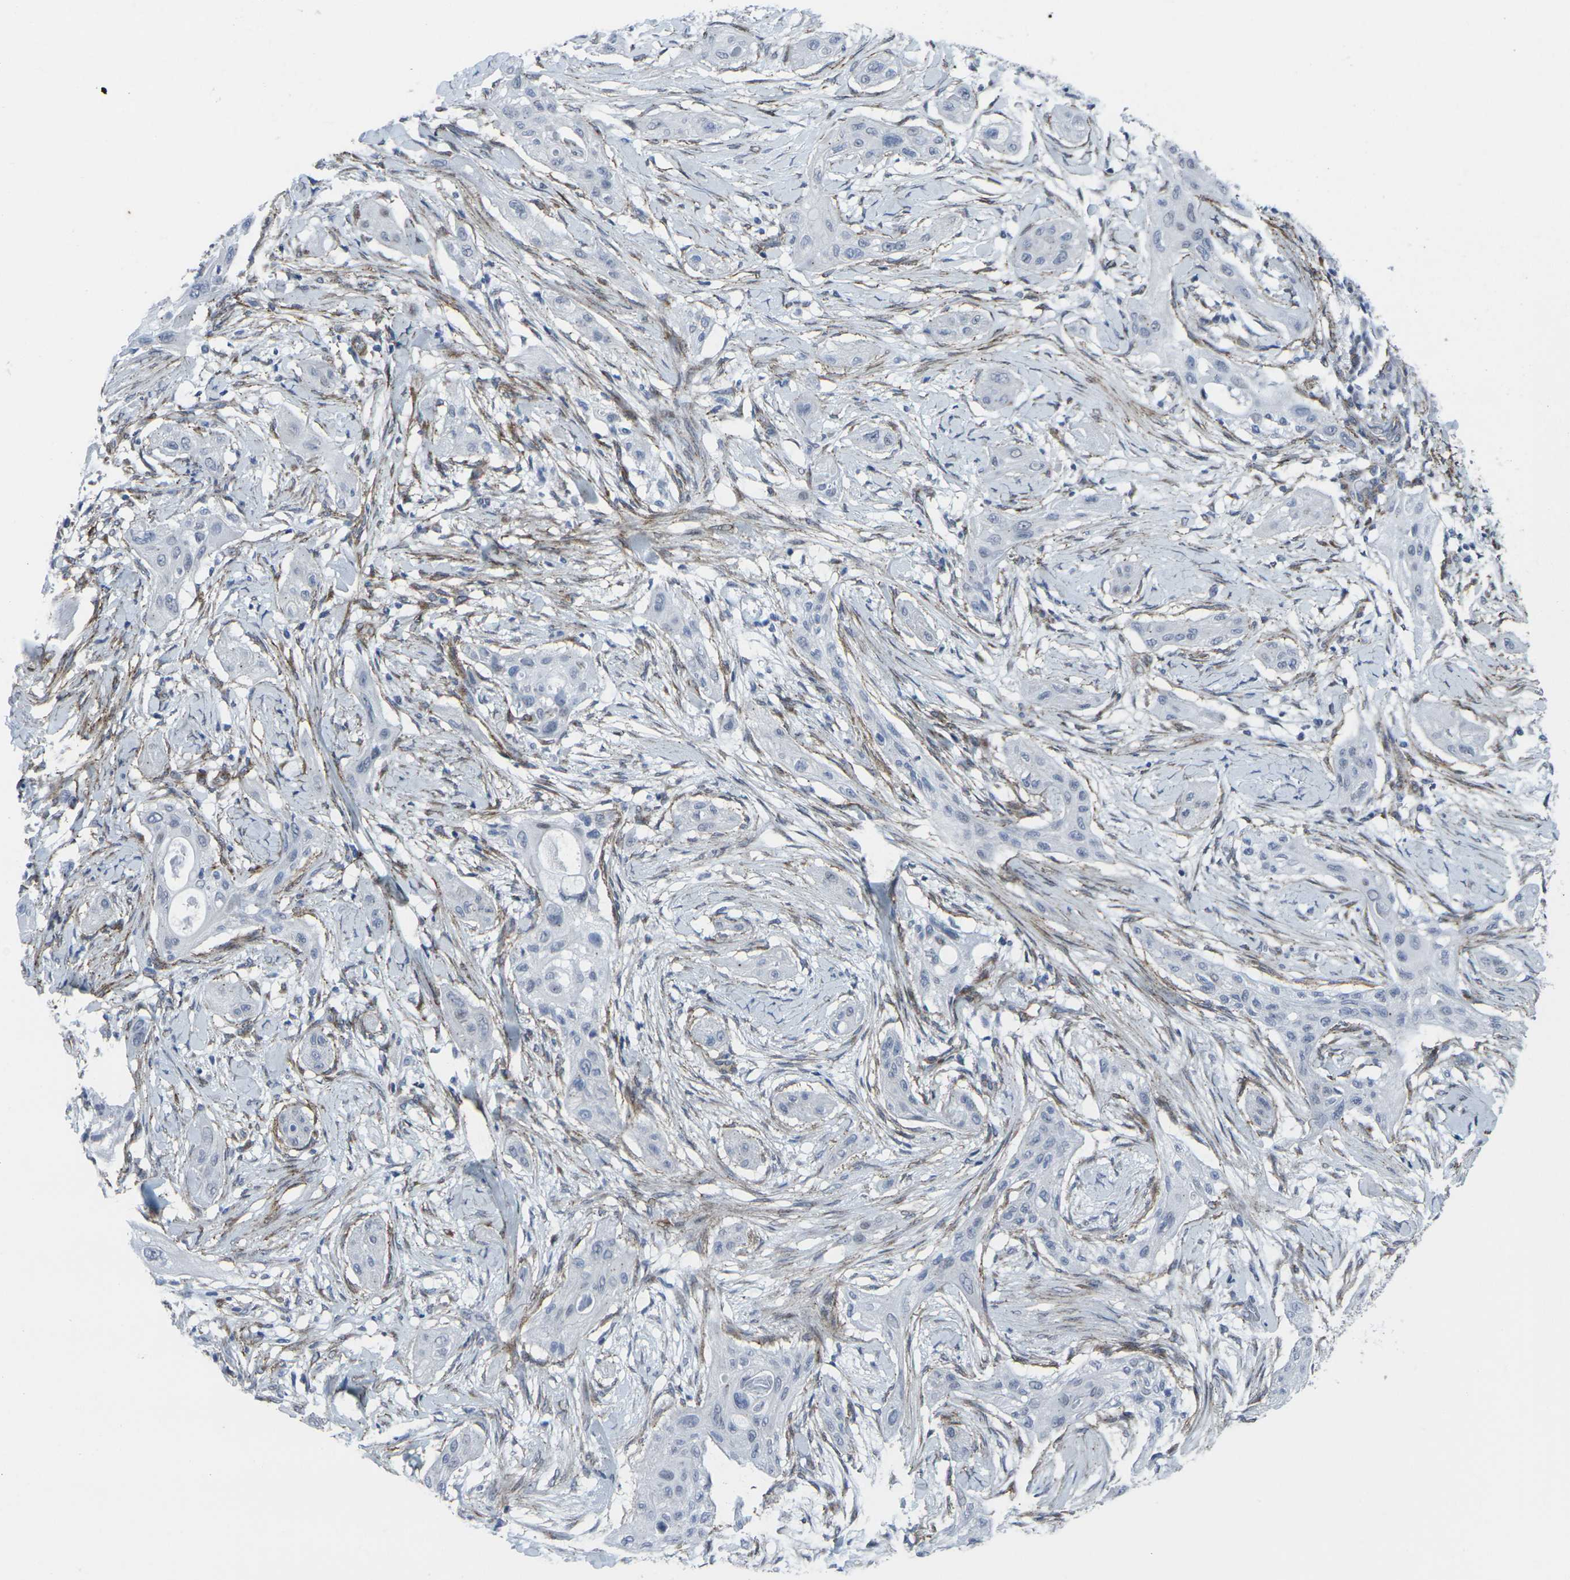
{"staining": {"intensity": "negative", "quantity": "none", "location": "none"}, "tissue": "lung cancer", "cell_type": "Tumor cells", "image_type": "cancer", "snomed": [{"axis": "morphology", "description": "Squamous cell carcinoma, NOS"}, {"axis": "topography", "description": "Lung"}], "caption": "An IHC histopathology image of squamous cell carcinoma (lung) is shown. There is no staining in tumor cells of squamous cell carcinoma (lung).", "gene": "CDH11", "patient": {"sex": "female", "age": 47}}